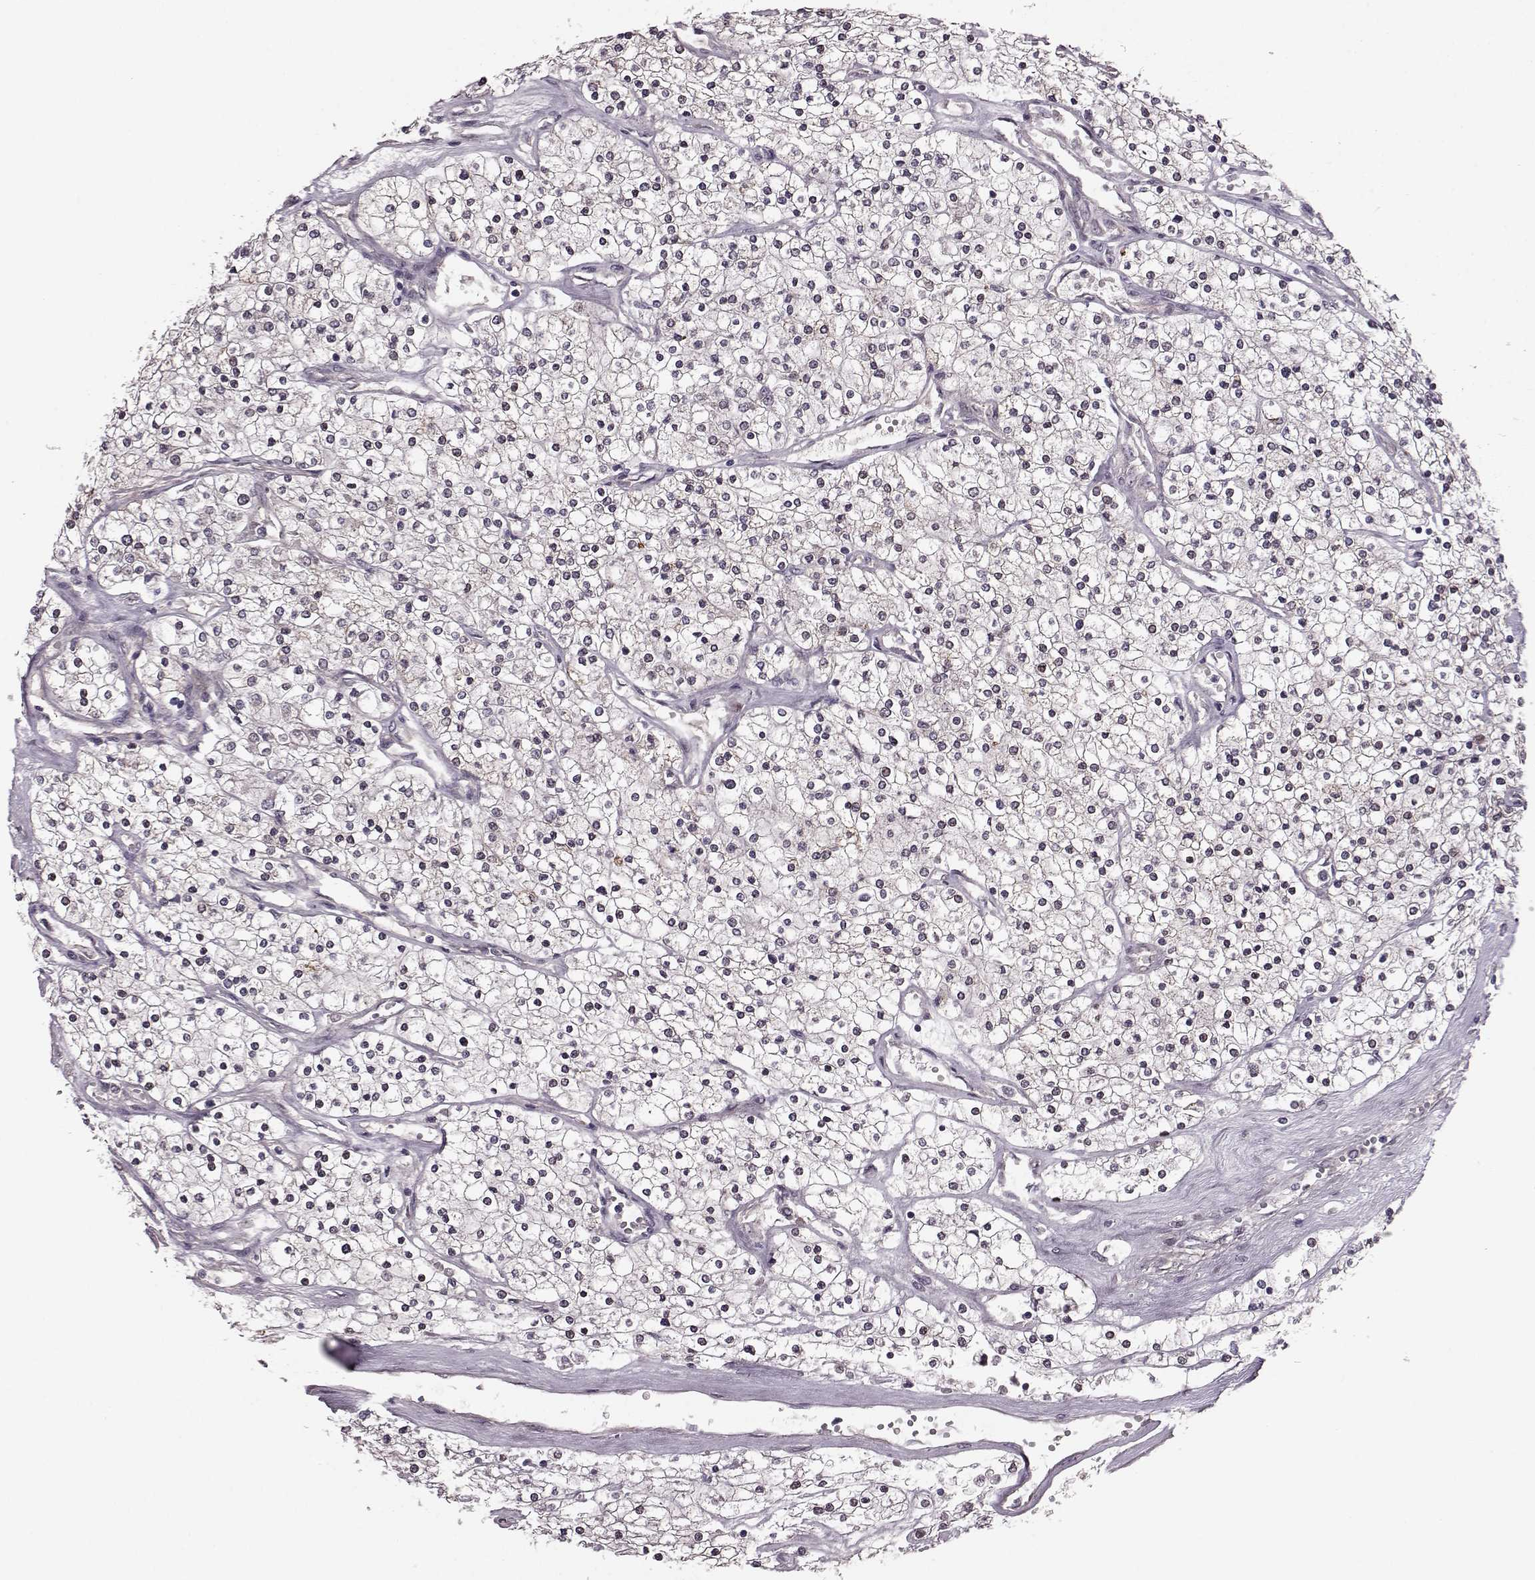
{"staining": {"intensity": "negative", "quantity": "none", "location": "none"}, "tissue": "renal cancer", "cell_type": "Tumor cells", "image_type": "cancer", "snomed": [{"axis": "morphology", "description": "Adenocarcinoma, NOS"}, {"axis": "topography", "description": "Kidney"}], "caption": "Immunohistochemistry (IHC) of renal adenocarcinoma demonstrates no staining in tumor cells.", "gene": "SYNPO", "patient": {"sex": "male", "age": 80}}